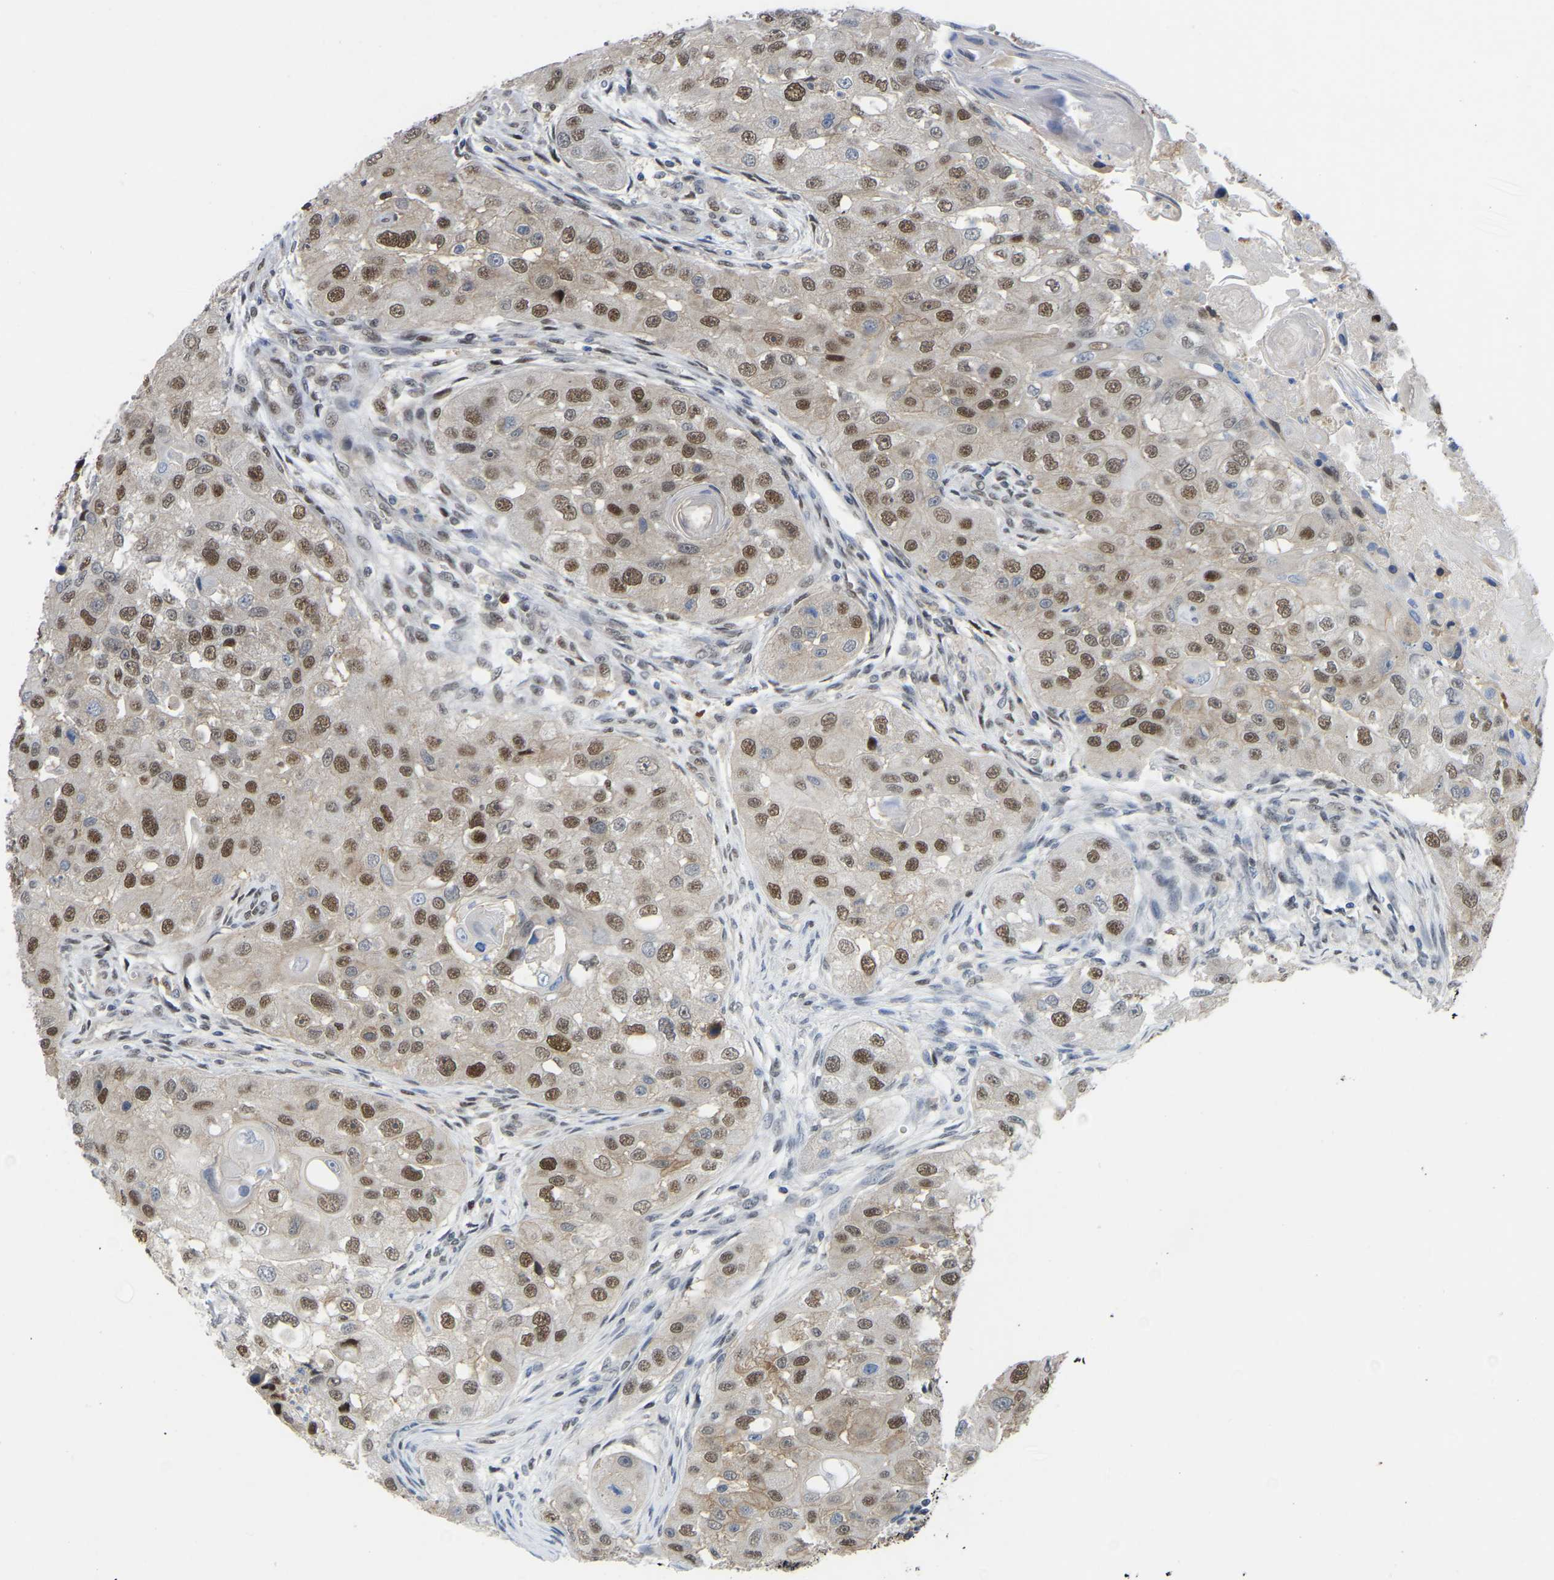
{"staining": {"intensity": "moderate", "quantity": ">75%", "location": "nuclear"}, "tissue": "head and neck cancer", "cell_type": "Tumor cells", "image_type": "cancer", "snomed": [{"axis": "morphology", "description": "Normal tissue, NOS"}, {"axis": "morphology", "description": "Squamous cell carcinoma, NOS"}, {"axis": "topography", "description": "Skeletal muscle"}, {"axis": "topography", "description": "Head-Neck"}], "caption": "Squamous cell carcinoma (head and neck) stained with immunohistochemistry (IHC) displays moderate nuclear positivity in about >75% of tumor cells.", "gene": "KLRG2", "patient": {"sex": "male", "age": 51}}